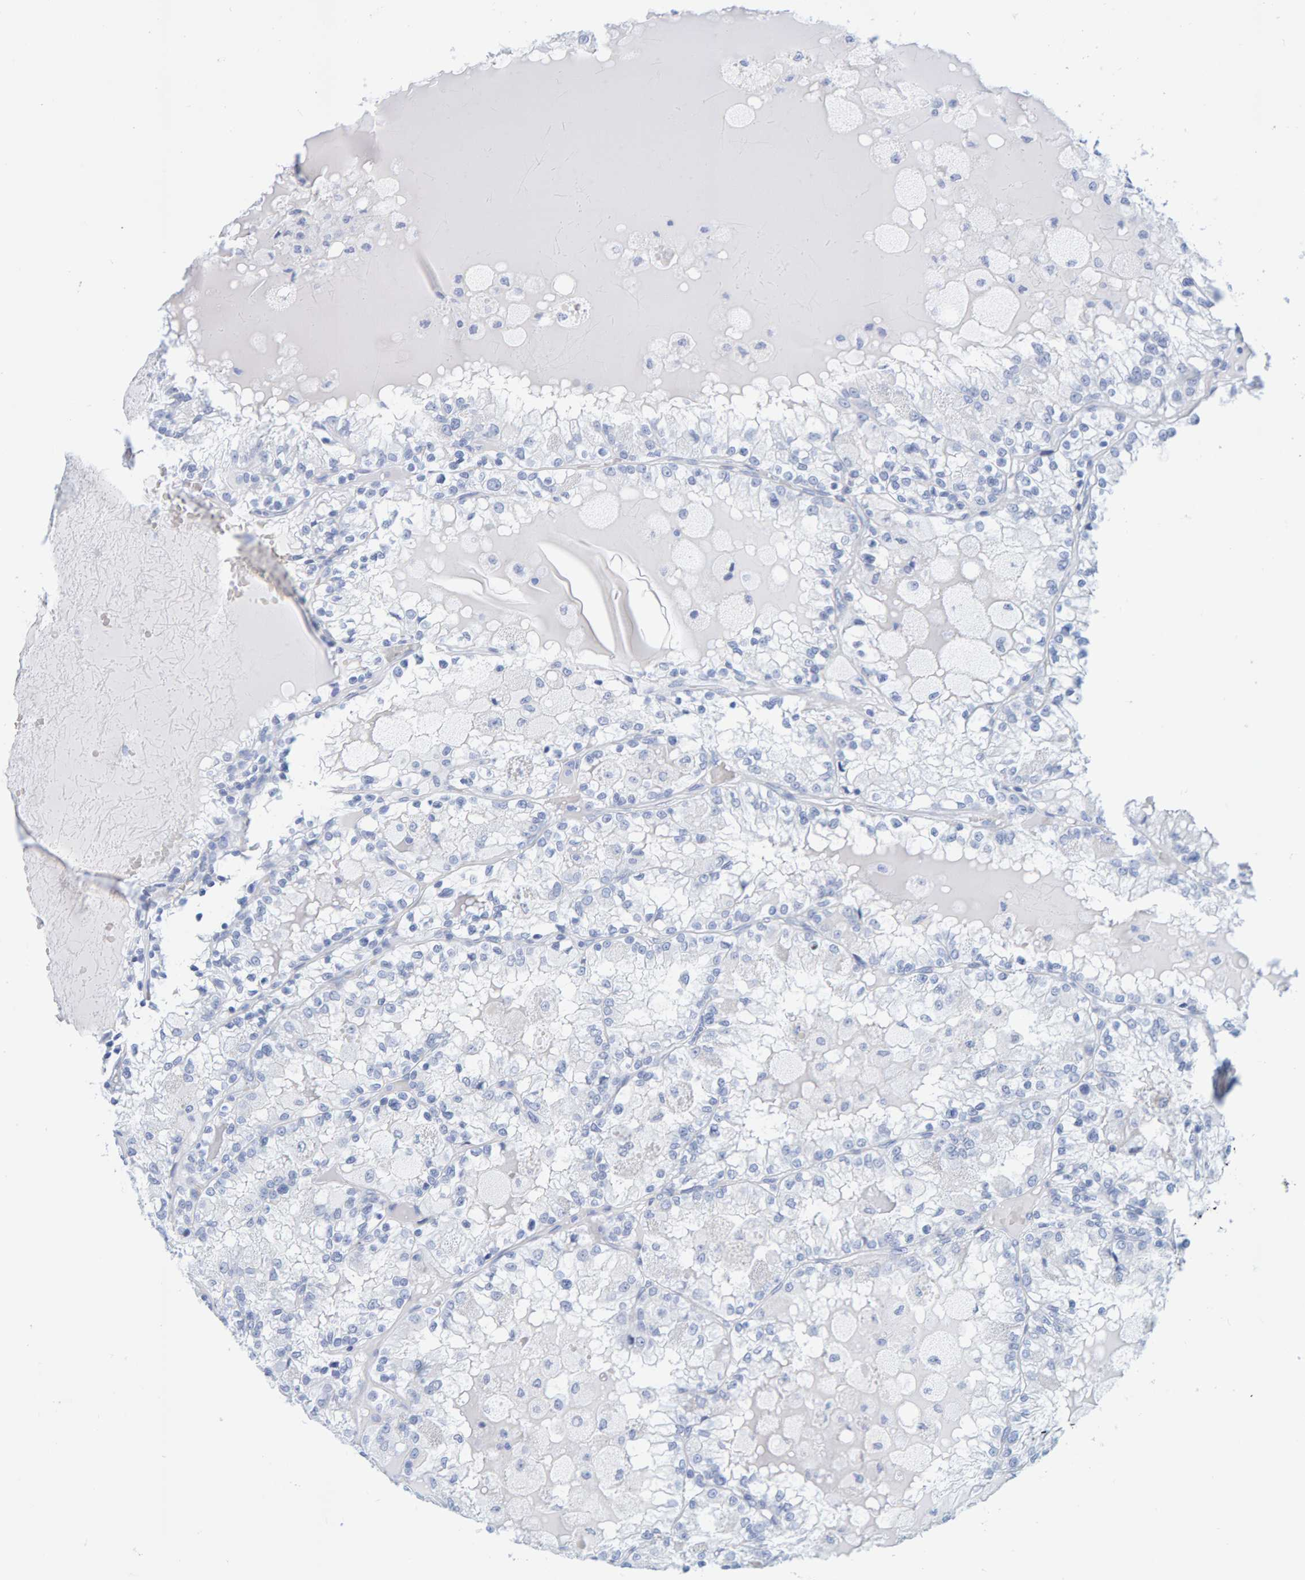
{"staining": {"intensity": "negative", "quantity": "none", "location": "none"}, "tissue": "renal cancer", "cell_type": "Tumor cells", "image_type": "cancer", "snomed": [{"axis": "morphology", "description": "Adenocarcinoma, NOS"}, {"axis": "topography", "description": "Kidney"}], "caption": "Immunohistochemistry of adenocarcinoma (renal) displays no staining in tumor cells.", "gene": "SFTPC", "patient": {"sex": "female", "age": 56}}